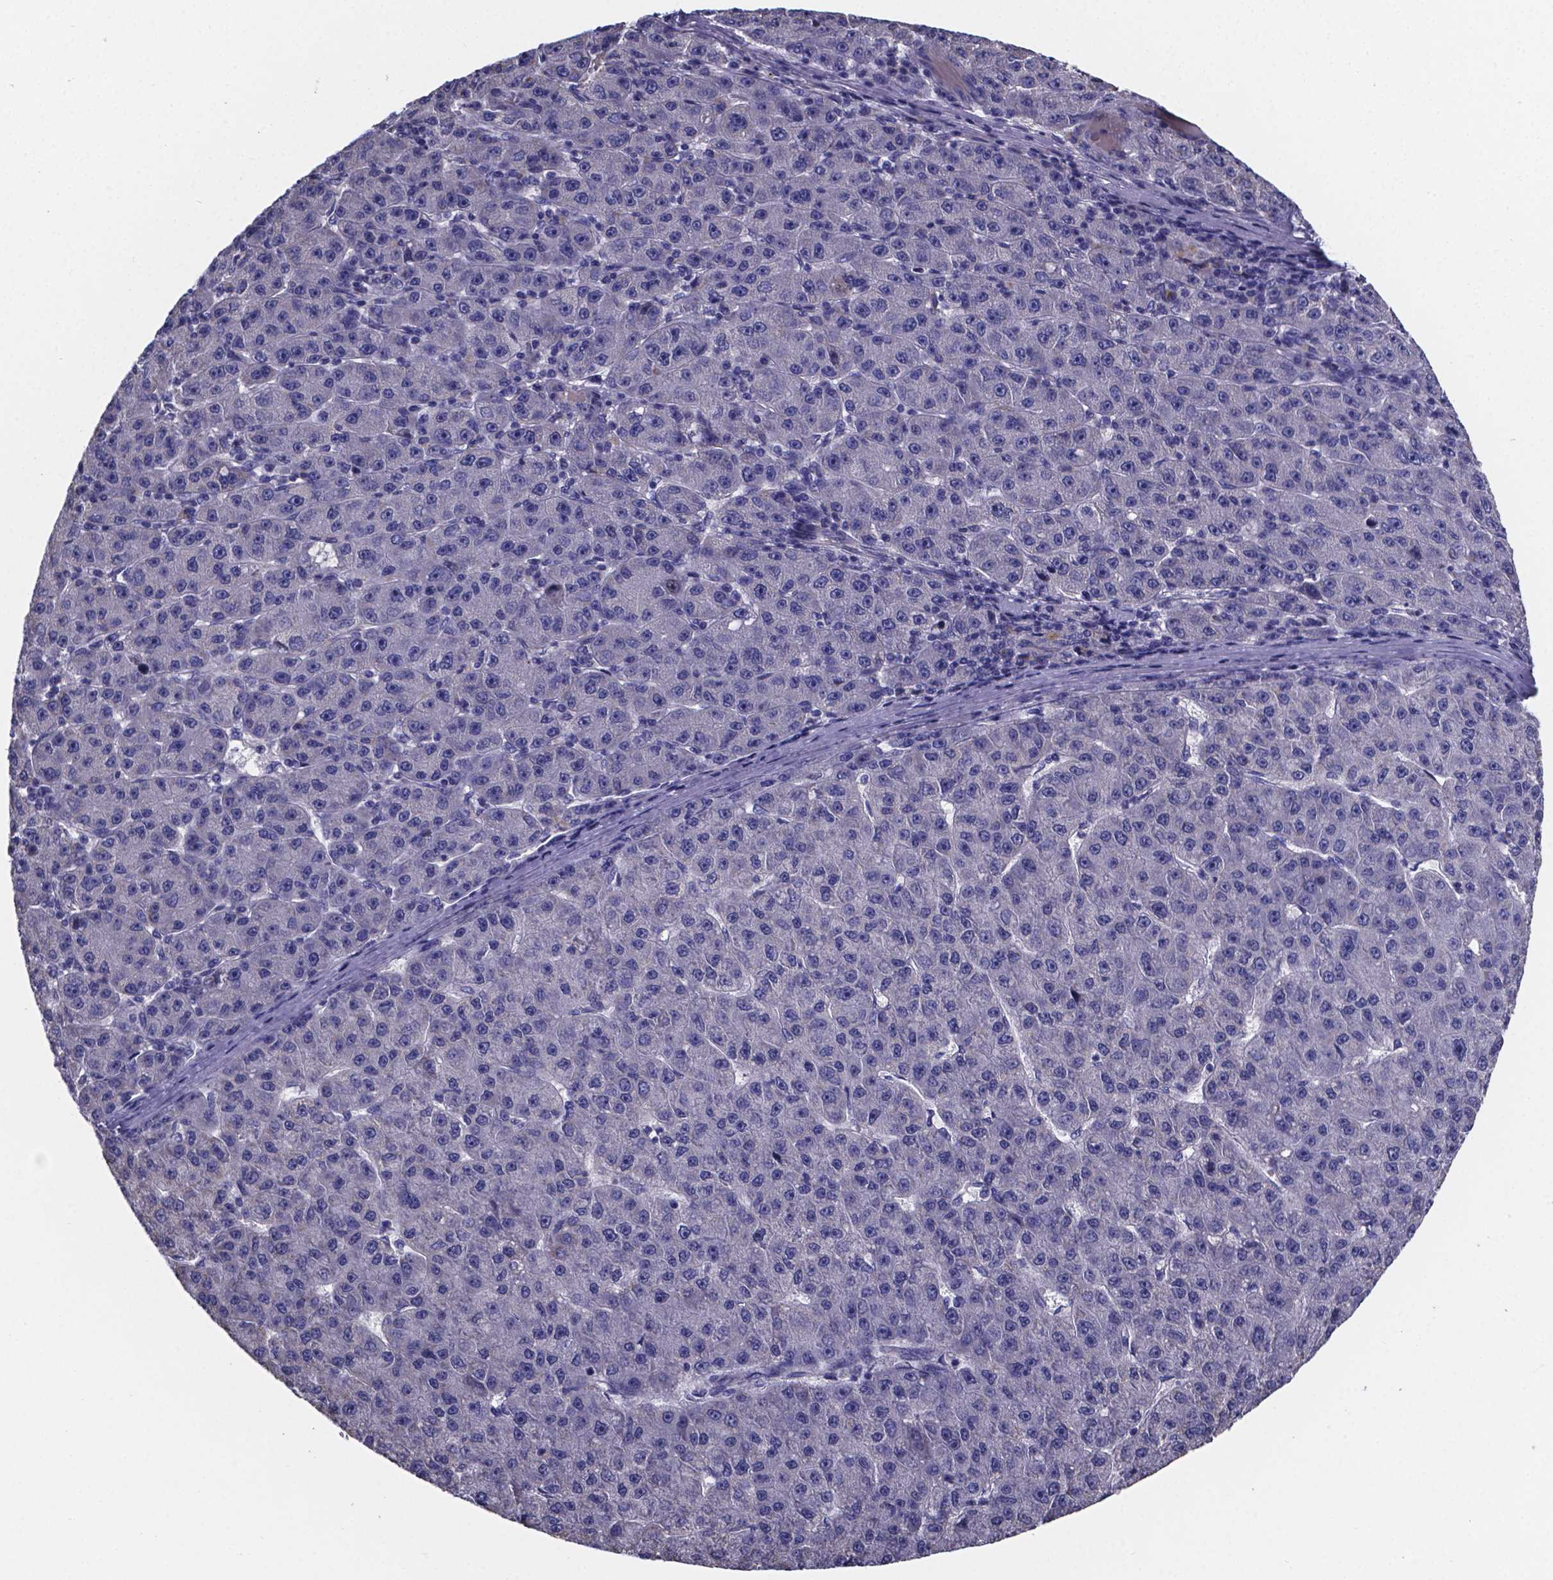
{"staining": {"intensity": "negative", "quantity": "none", "location": "none"}, "tissue": "liver cancer", "cell_type": "Tumor cells", "image_type": "cancer", "snomed": [{"axis": "morphology", "description": "Carcinoma, Hepatocellular, NOS"}, {"axis": "topography", "description": "Liver"}], "caption": "IHC histopathology image of hepatocellular carcinoma (liver) stained for a protein (brown), which displays no staining in tumor cells.", "gene": "SFRP4", "patient": {"sex": "male", "age": 67}}